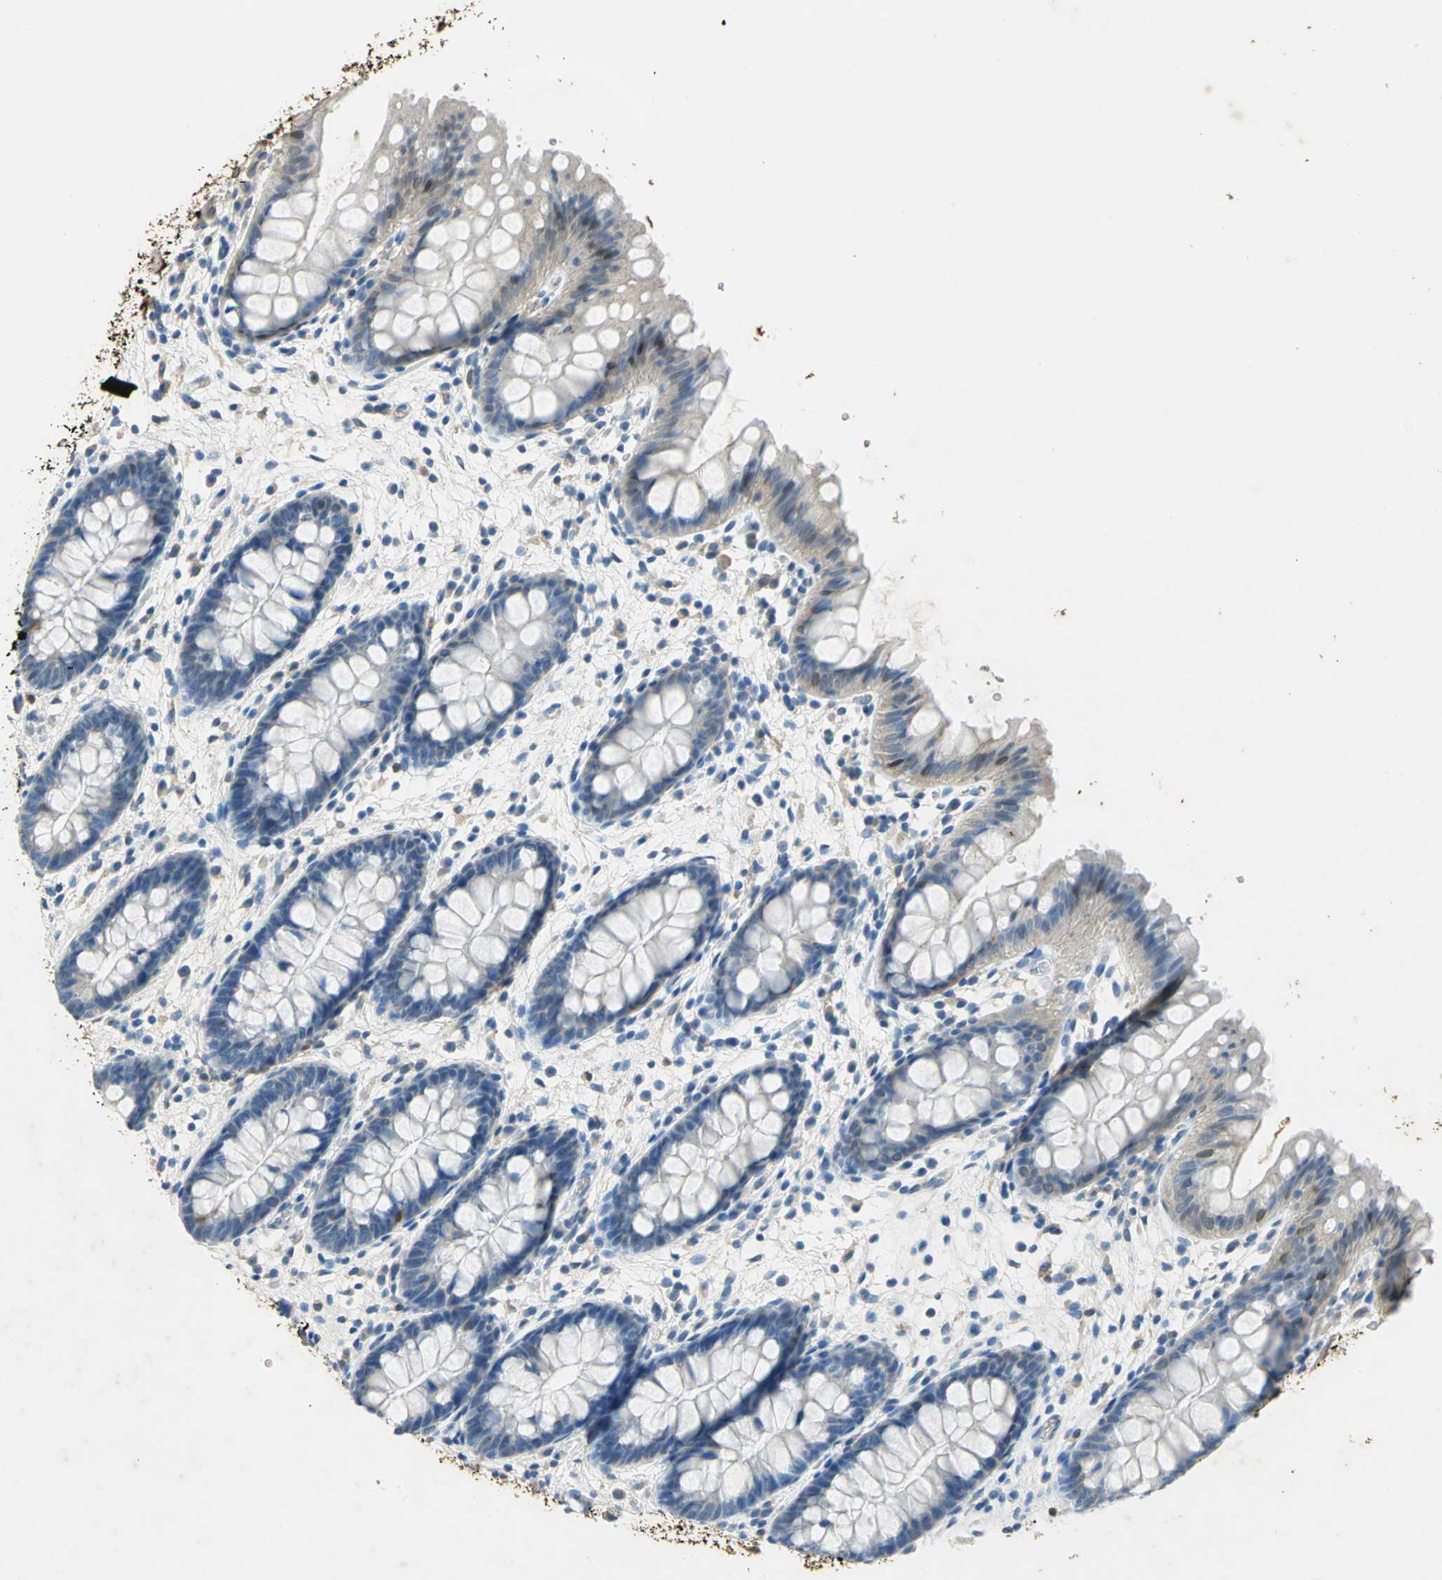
{"staining": {"intensity": "weak", "quantity": "<25%", "location": "cytoplasmic/membranous"}, "tissue": "colon", "cell_type": "Glandular cells", "image_type": "normal", "snomed": [{"axis": "morphology", "description": "Normal tissue, NOS"}, {"axis": "topography", "description": "Smooth muscle"}, {"axis": "topography", "description": "Colon"}], "caption": "A high-resolution image shows immunohistochemistry (IHC) staining of benign colon, which demonstrates no significant staining in glandular cells. (DAB immunohistochemistry (IHC) visualized using brightfield microscopy, high magnification).", "gene": "ANXA4", "patient": {"sex": "male", "age": 67}}